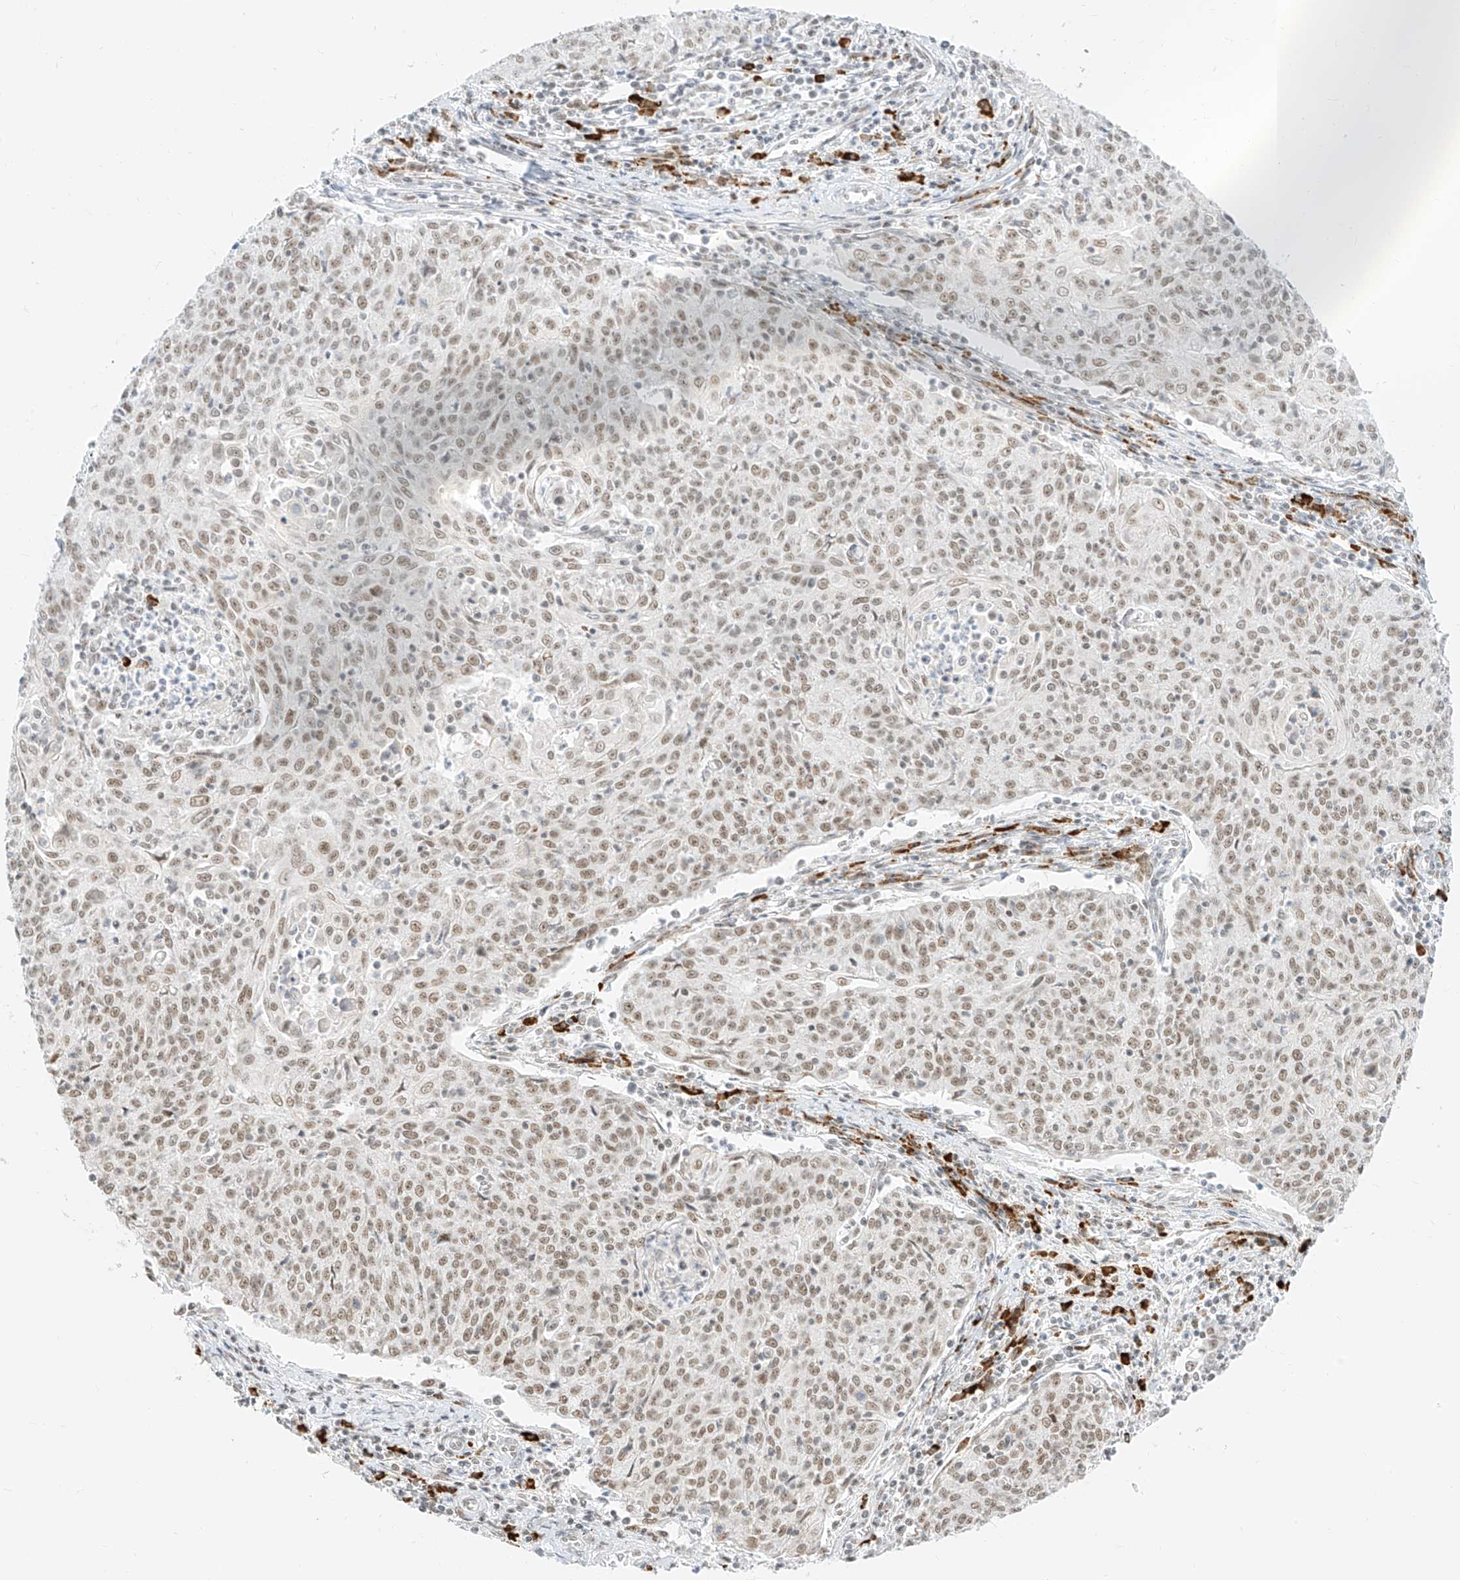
{"staining": {"intensity": "moderate", "quantity": "25%-75%", "location": "nuclear"}, "tissue": "cervical cancer", "cell_type": "Tumor cells", "image_type": "cancer", "snomed": [{"axis": "morphology", "description": "Squamous cell carcinoma, NOS"}, {"axis": "topography", "description": "Cervix"}], "caption": "Immunohistochemical staining of human squamous cell carcinoma (cervical) exhibits medium levels of moderate nuclear protein expression in approximately 25%-75% of tumor cells.", "gene": "SUPT5H", "patient": {"sex": "female", "age": 48}}